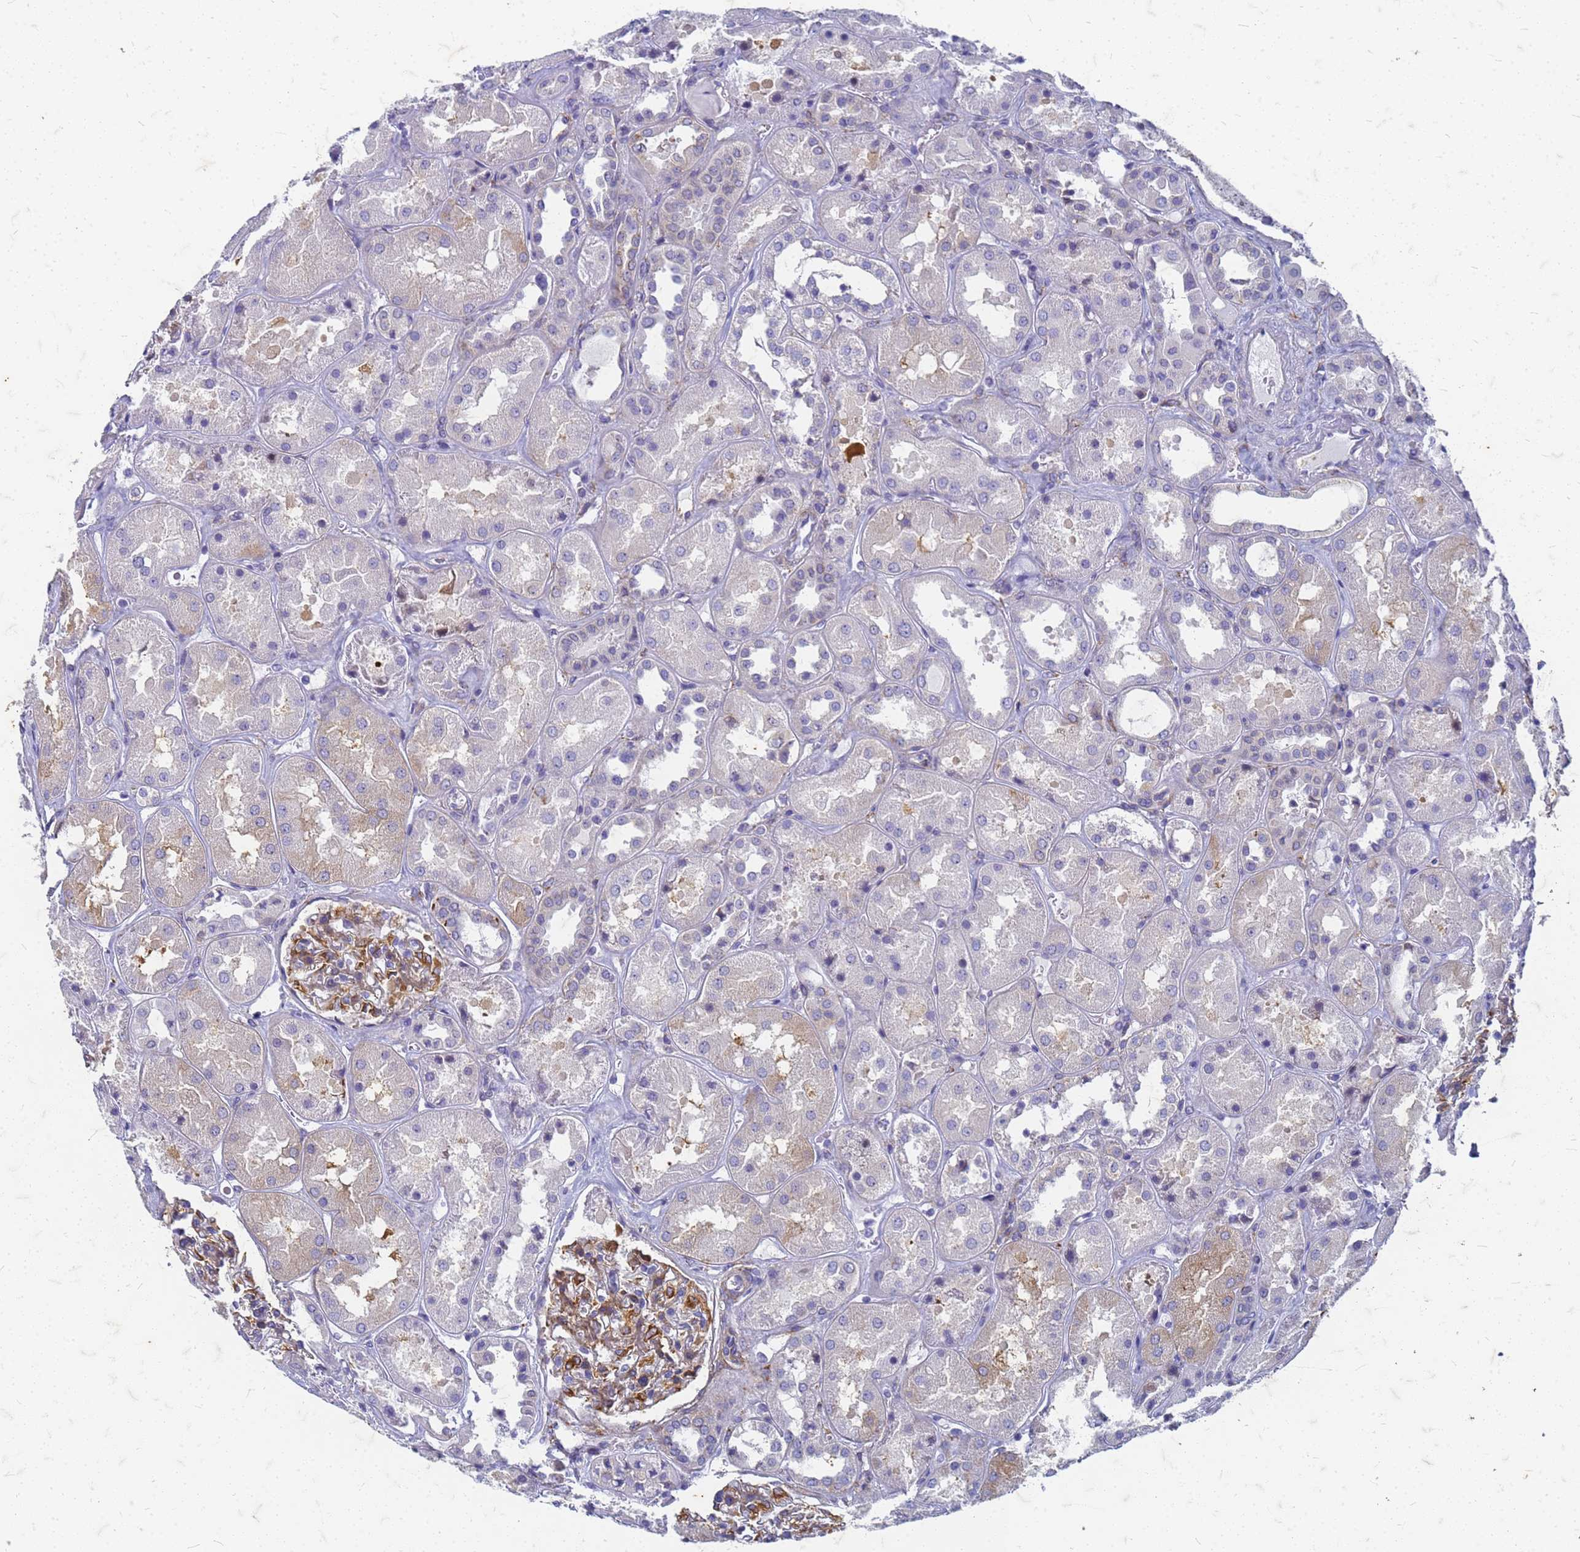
{"staining": {"intensity": "moderate", "quantity": "<25%", "location": "cytoplasmic/membranous"}, "tissue": "kidney", "cell_type": "Cells in glomeruli", "image_type": "normal", "snomed": [{"axis": "morphology", "description": "Normal tissue, NOS"}, {"axis": "topography", "description": "Kidney"}], "caption": "Moderate cytoplasmic/membranous protein staining is identified in approximately <25% of cells in glomeruli in kidney. Immunohistochemistry (ihc) stains the protein in brown and the nuclei are stained blue.", "gene": "TRIM64B", "patient": {"sex": "male", "age": 70}}